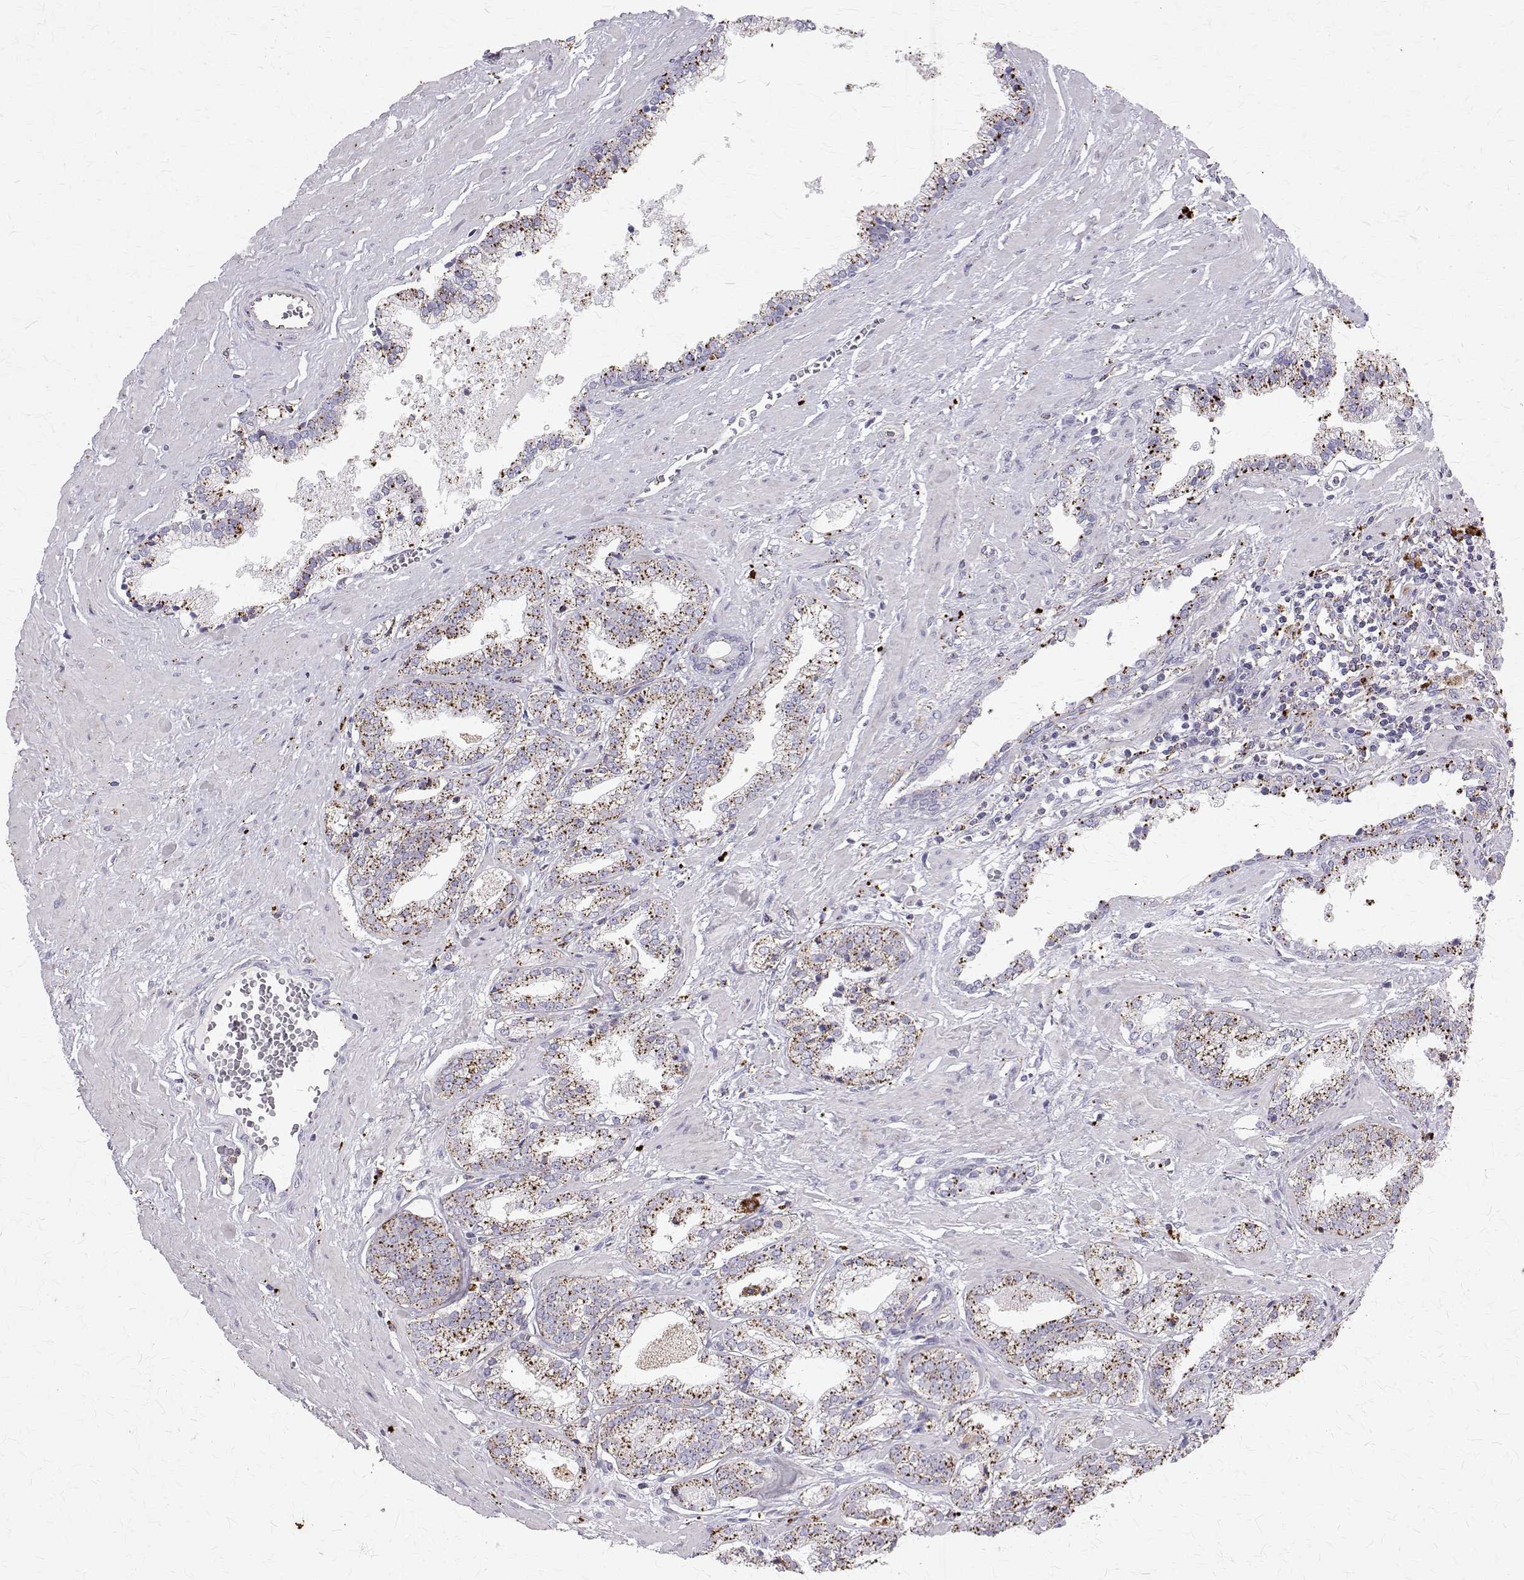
{"staining": {"intensity": "moderate", "quantity": "25%-75%", "location": "cytoplasmic/membranous"}, "tissue": "prostate cancer", "cell_type": "Tumor cells", "image_type": "cancer", "snomed": [{"axis": "morphology", "description": "Adenocarcinoma, Low grade"}, {"axis": "topography", "description": "Prostate"}], "caption": "Approximately 25%-75% of tumor cells in human adenocarcinoma (low-grade) (prostate) display moderate cytoplasmic/membranous protein positivity as visualized by brown immunohistochemical staining.", "gene": "TPP1", "patient": {"sex": "male", "age": 60}}